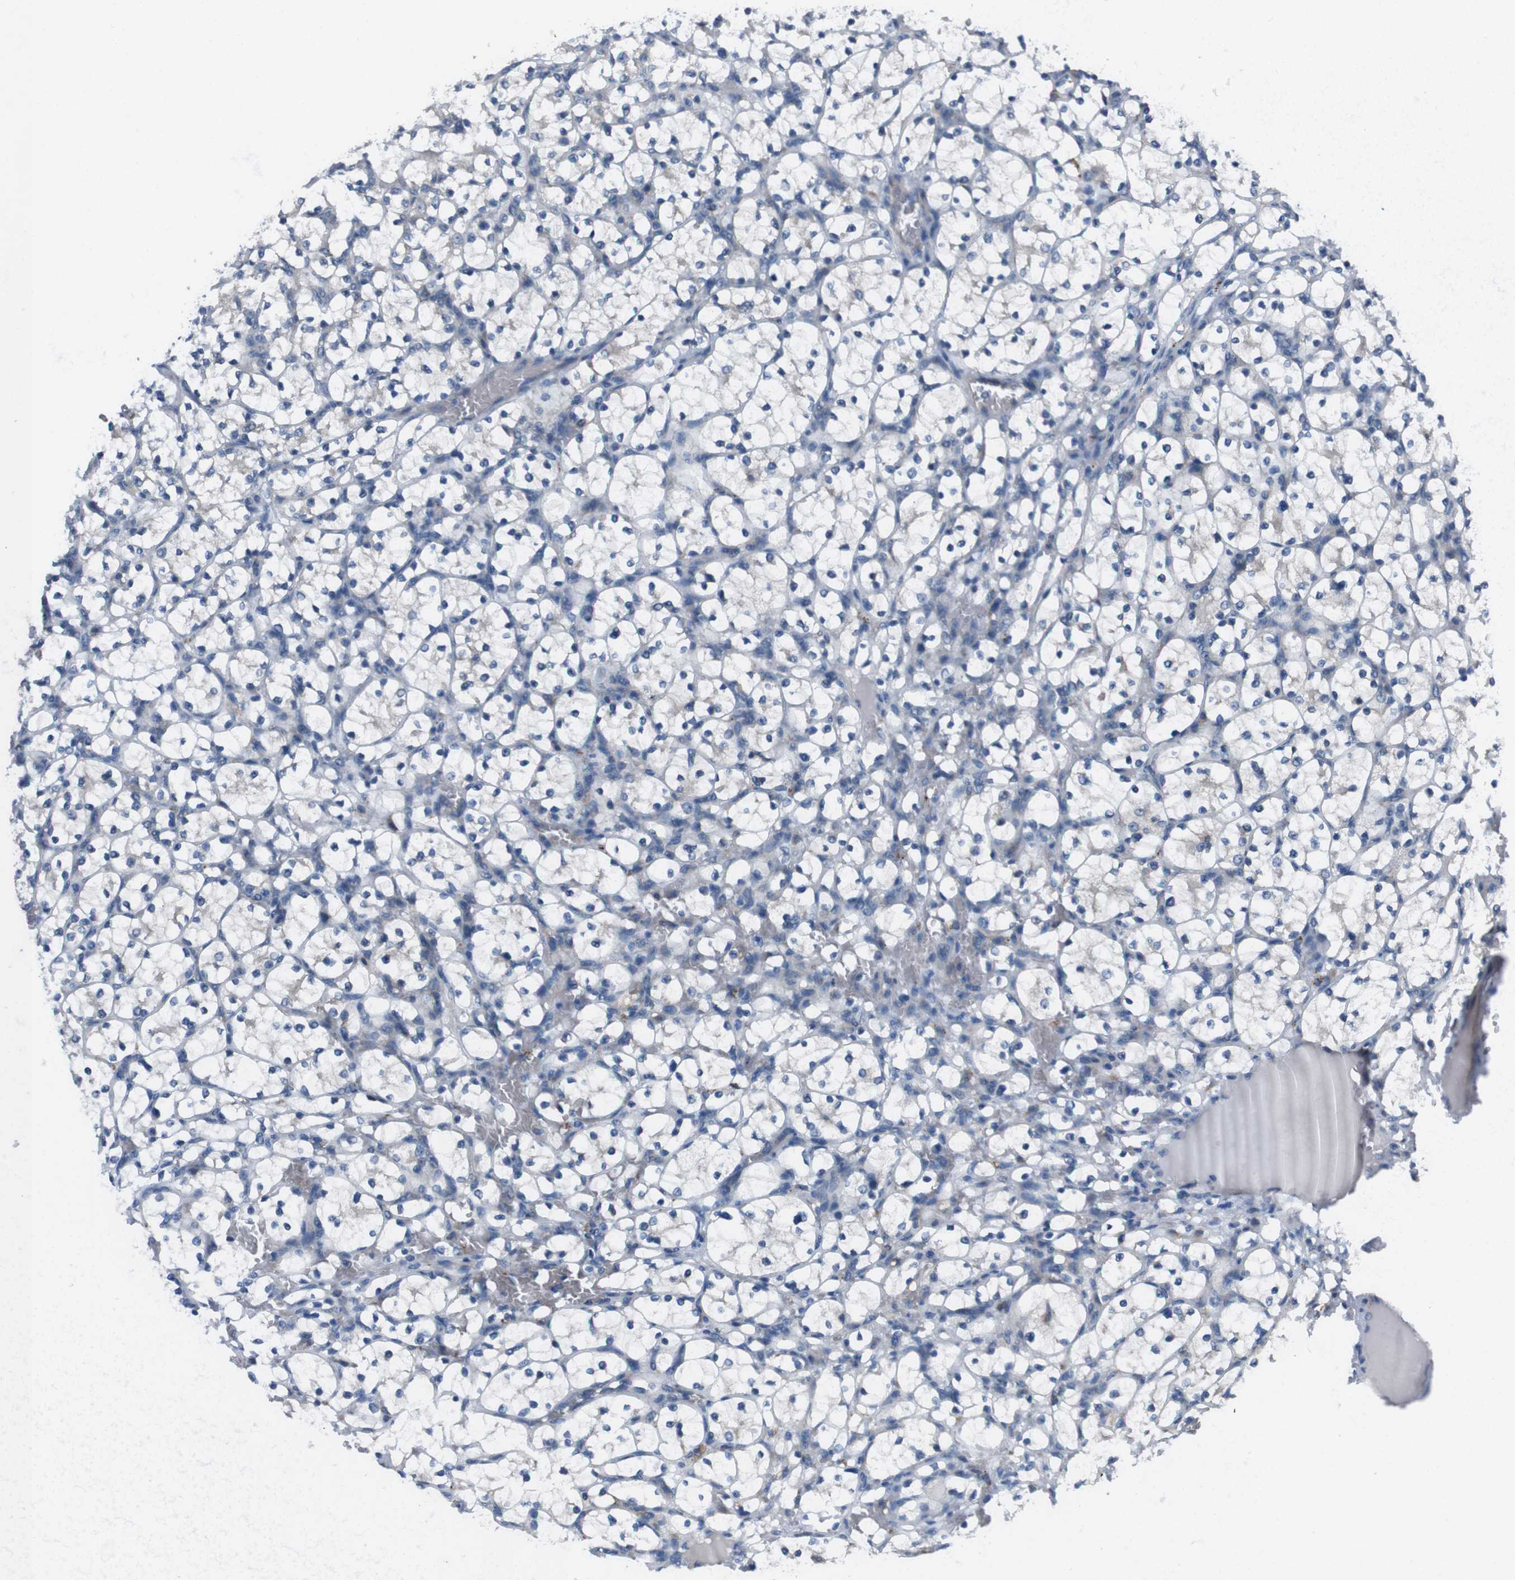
{"staining": {"intensity": "negative", "quantity": "none", "location": "none"}, "tissue": "renal cancer", "cell_type": "Tumor cells", "image_type": "cancer", "snomed": [{"axis": "morphology", "description": "Adenocarcinoma, NOS"}, {"axis": "topography", "description": "Kidney"}], "caption": "Immunohistochemical staining of human renal cancer shows no significant staining in tumor cells.", "gene": "CDH22", "patient": {"sex": "female", "age": 69}}